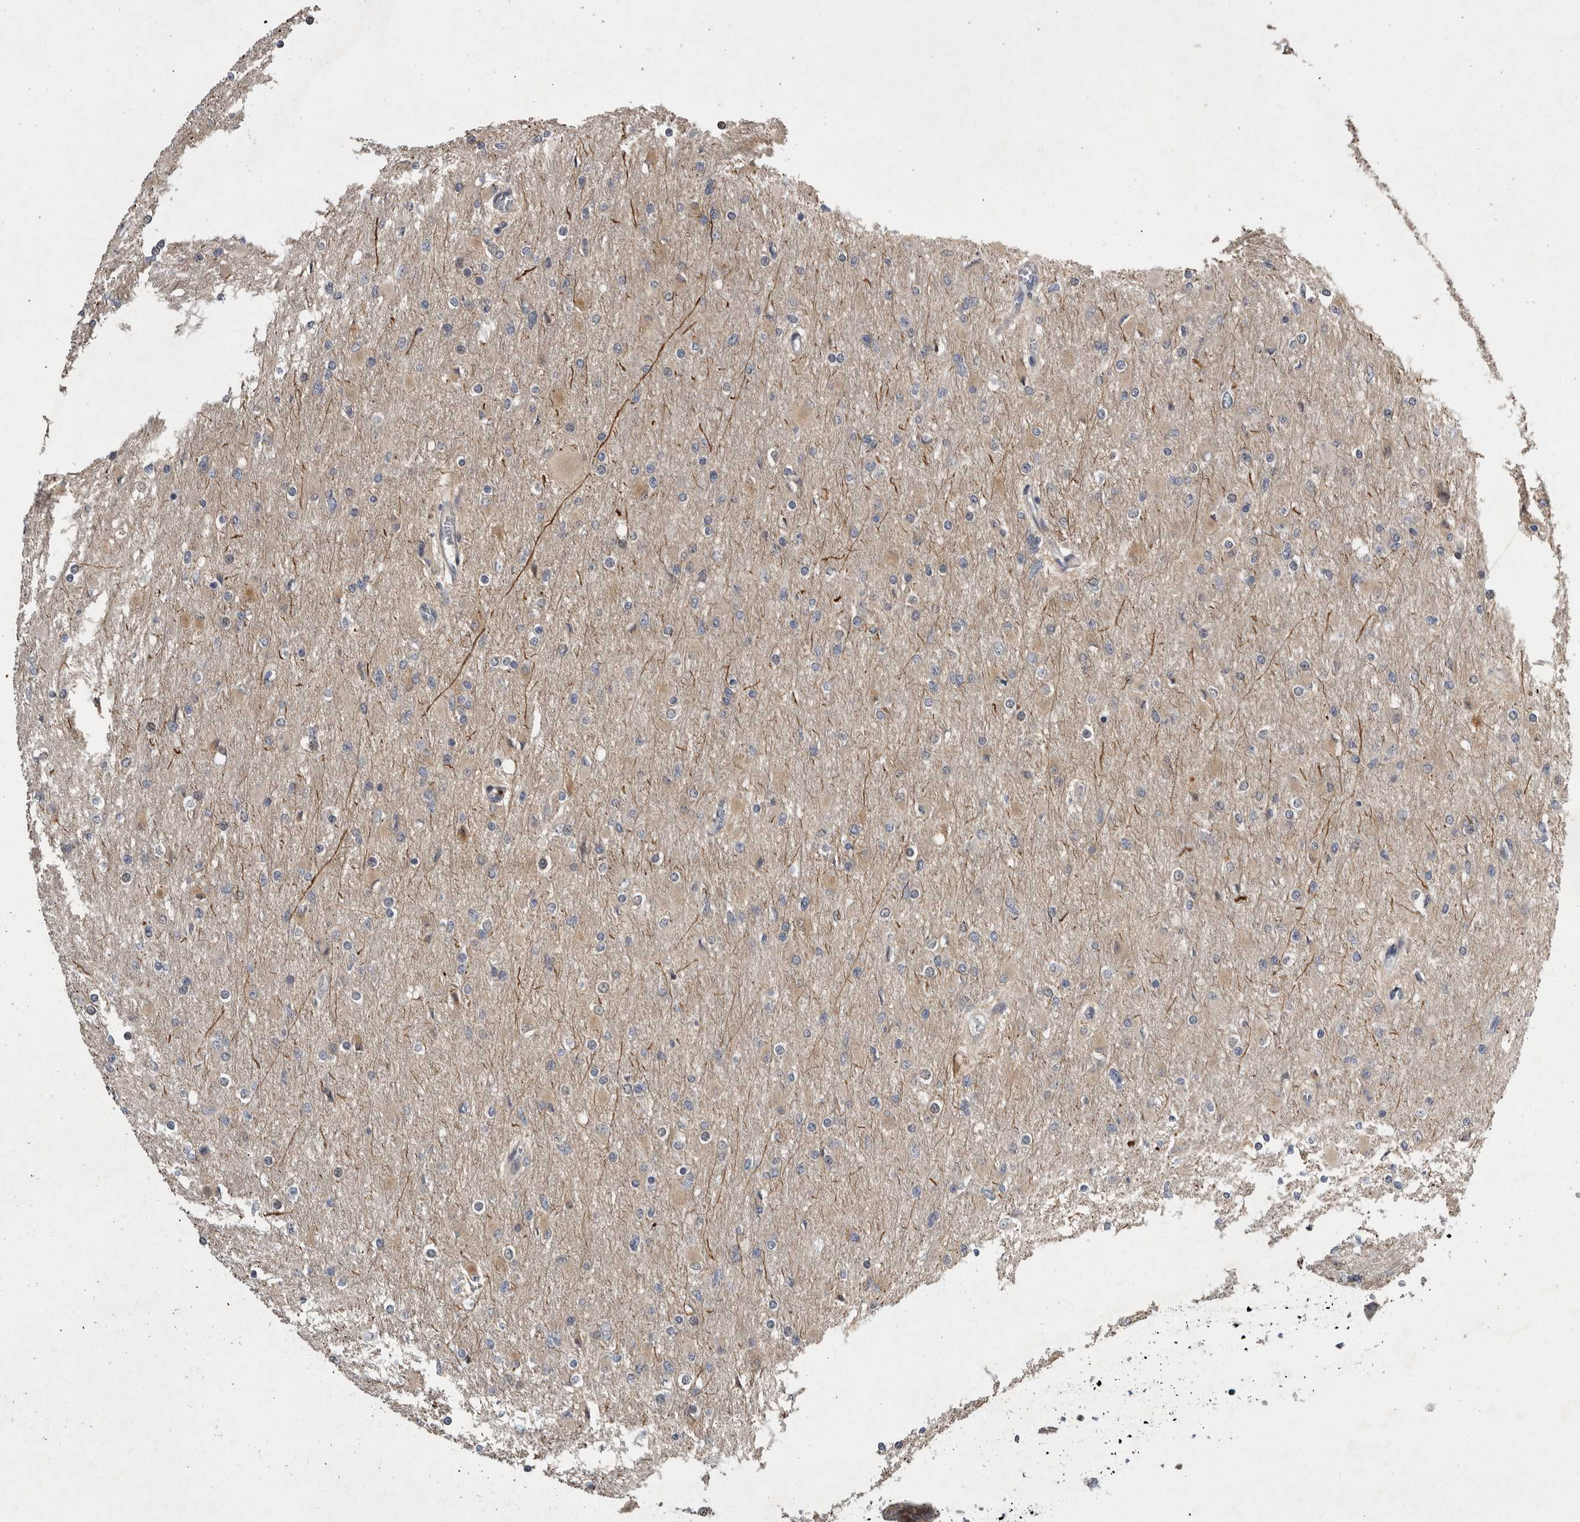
{"staining": {"intensity": "weak", "quantity": "<25%", "location": "cytoplasmic/membranous"}, "tissue": "glioma", "cell_type": "Tumor cells", "image_type": "cancer", "snomed": [{"axis": "morphology", "description": "Glioma, malignant, High grade"}, {"axis": "topography", "description": "Cerebral cortex"}], "caption": "DAB (3,3'-diaminobenzidine) immunohistochemical staining of human high-grade glioma (malignant) displays no significant expression in tumor cells.", "gene": "MPDZ", "patient": {"sex": "female", "age": 36}}